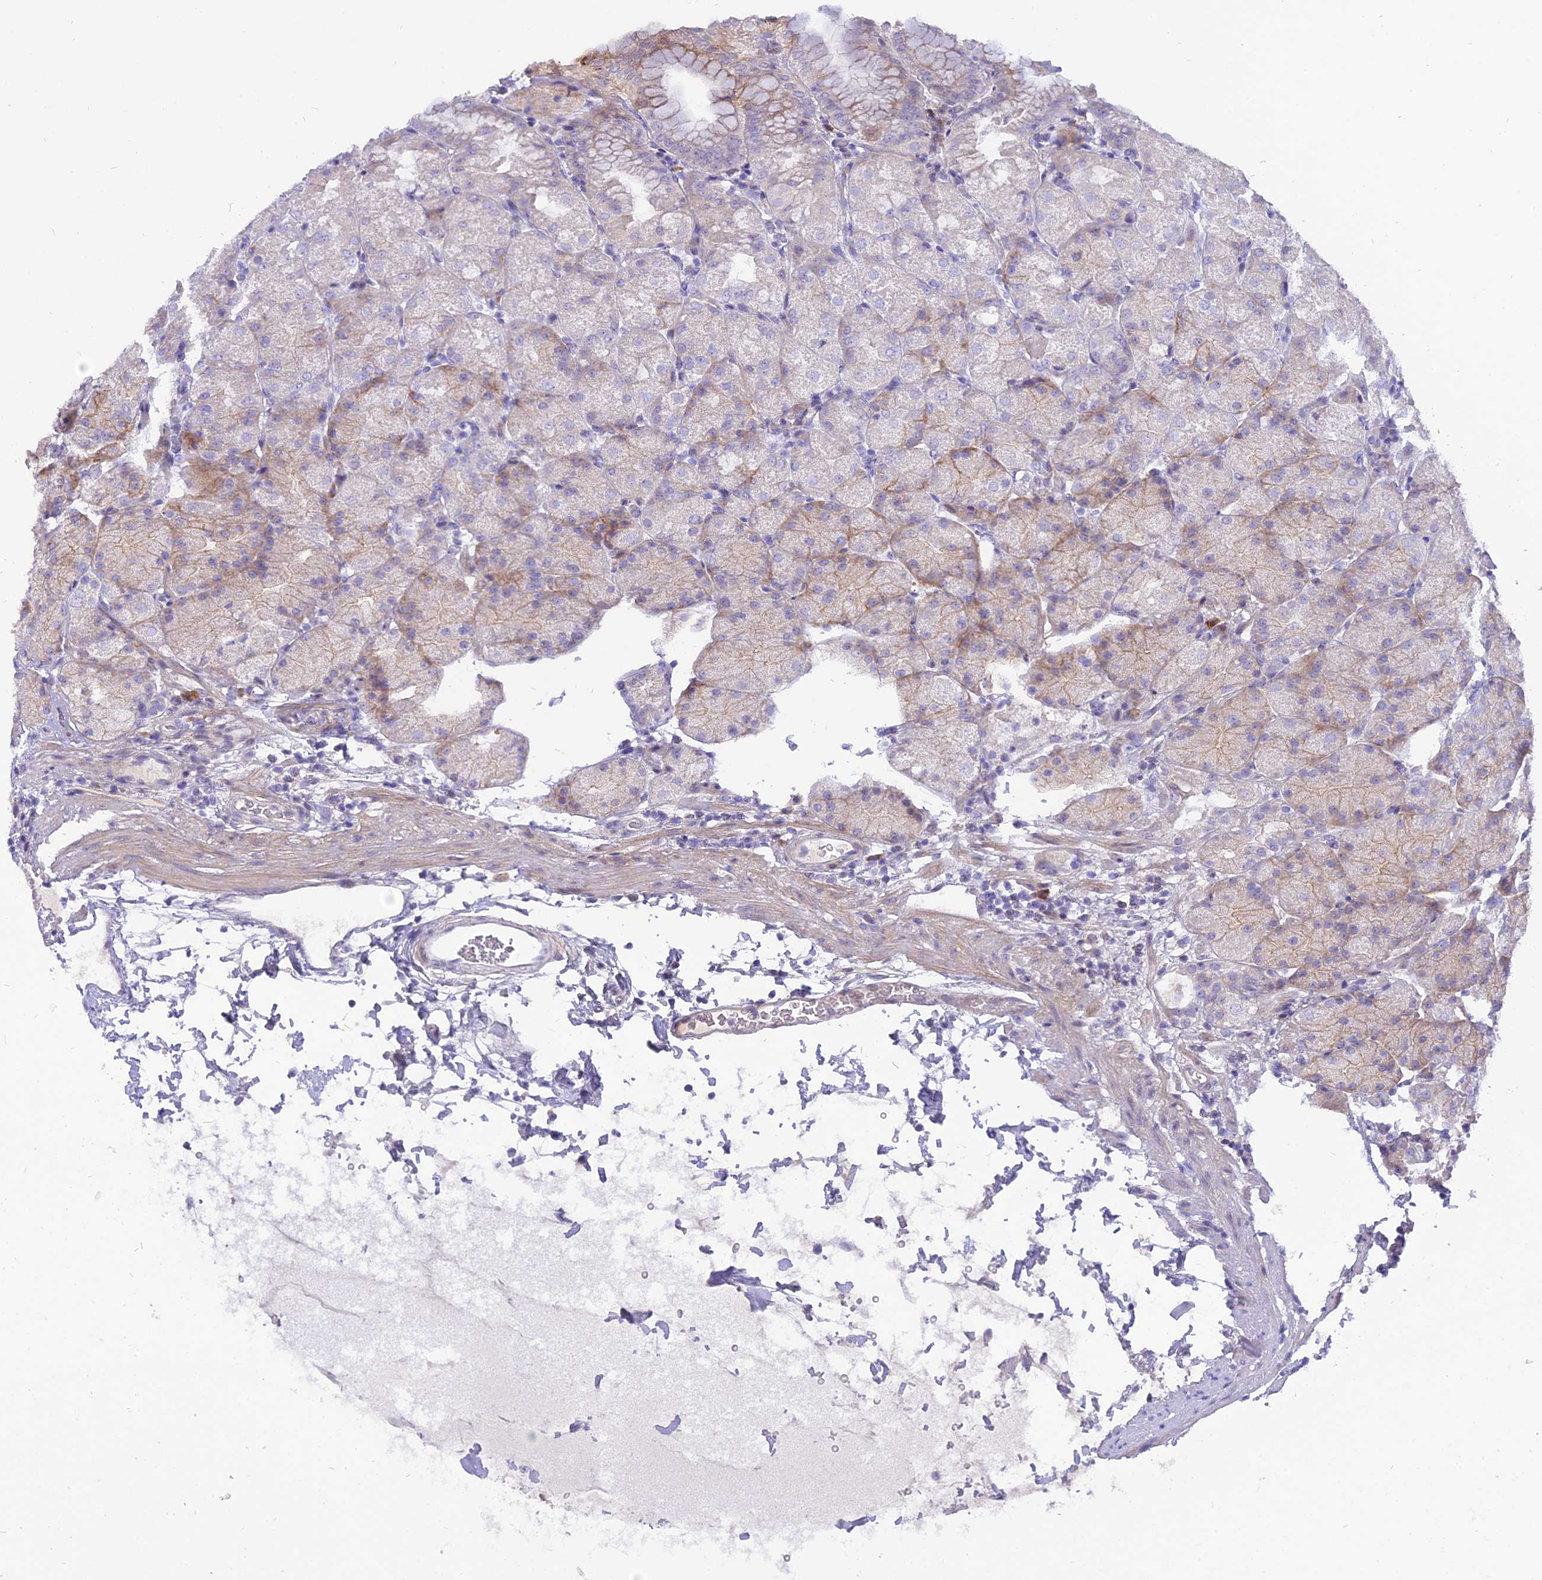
{"staining": {"intensity": "moderate", "quantity": "<25%", "location": "cytoplasmic/membranous"}, "tissue": "stomach", "cell_type": "Glandular cells", "image_type": "normal", "snomed": [{"axis": "morphology", "description": "Normal tissue, NOS"}, {"axis": "topography", "description": "Stomach, upper"}, {"axis": "topography", "description": "Stomach, lower"}], "caption": "Moderate cytoplasmic/membranous positivity is present in about <25% of glandular cells in benign stomach.", "gene": "MBD3L1", "patient": {"sex": "male", "age": 62}}